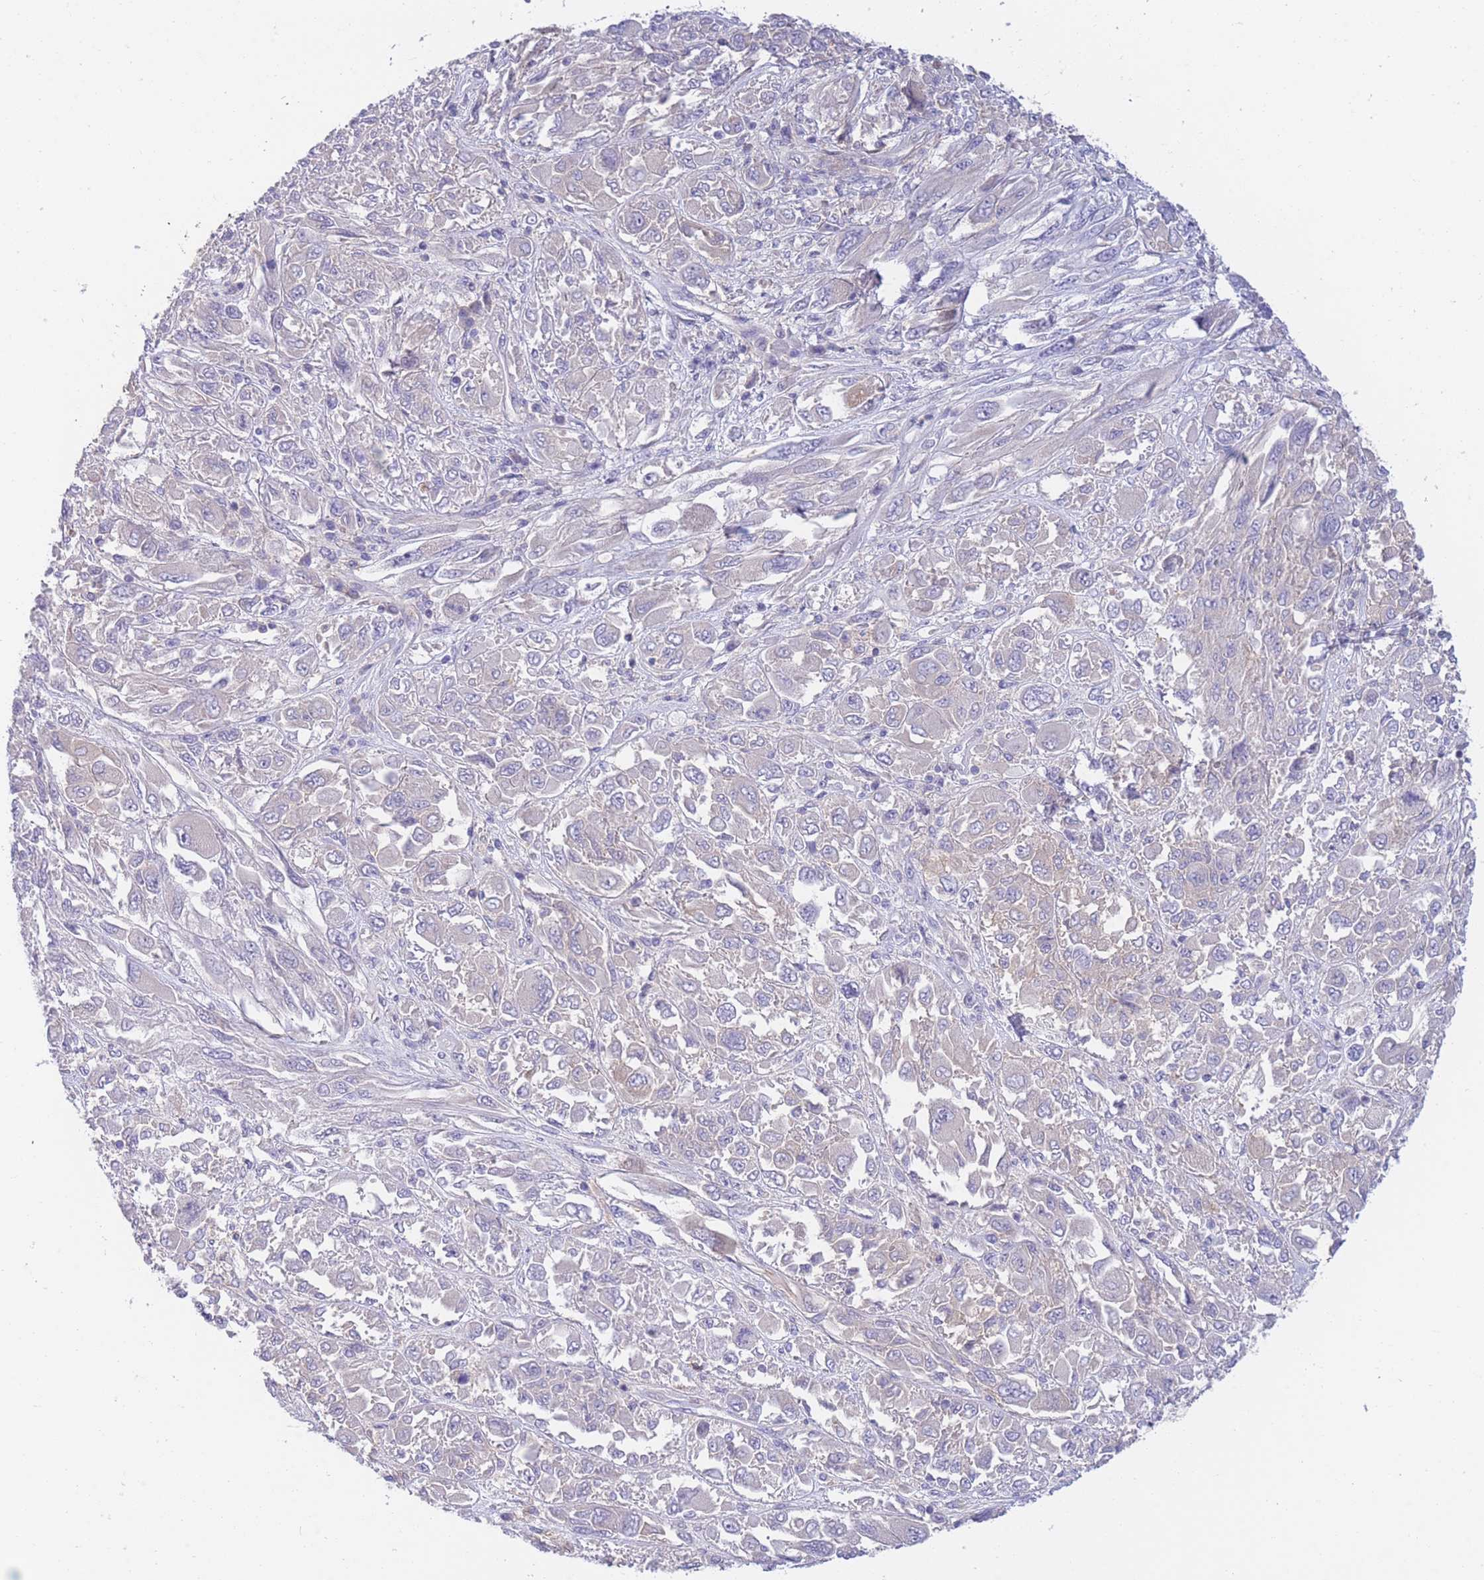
{"staining": {"intensity": "negative", "quantity": "none", "location": "none"}, "tissue": "melanoma", "cell_type": "Tumor cells", "image_type": "cancer", "snomed": [{"axis": "morphology", "description": "Malignant melanoma, NOS"}, {"axis": "topography", "description": "Skin"}], "caption": "Histopathology image shows no protein staining in tumor cells of melanoma tissue.", "gene": "PCDHB3", "patient": {"sex": "female", "age": 91}}